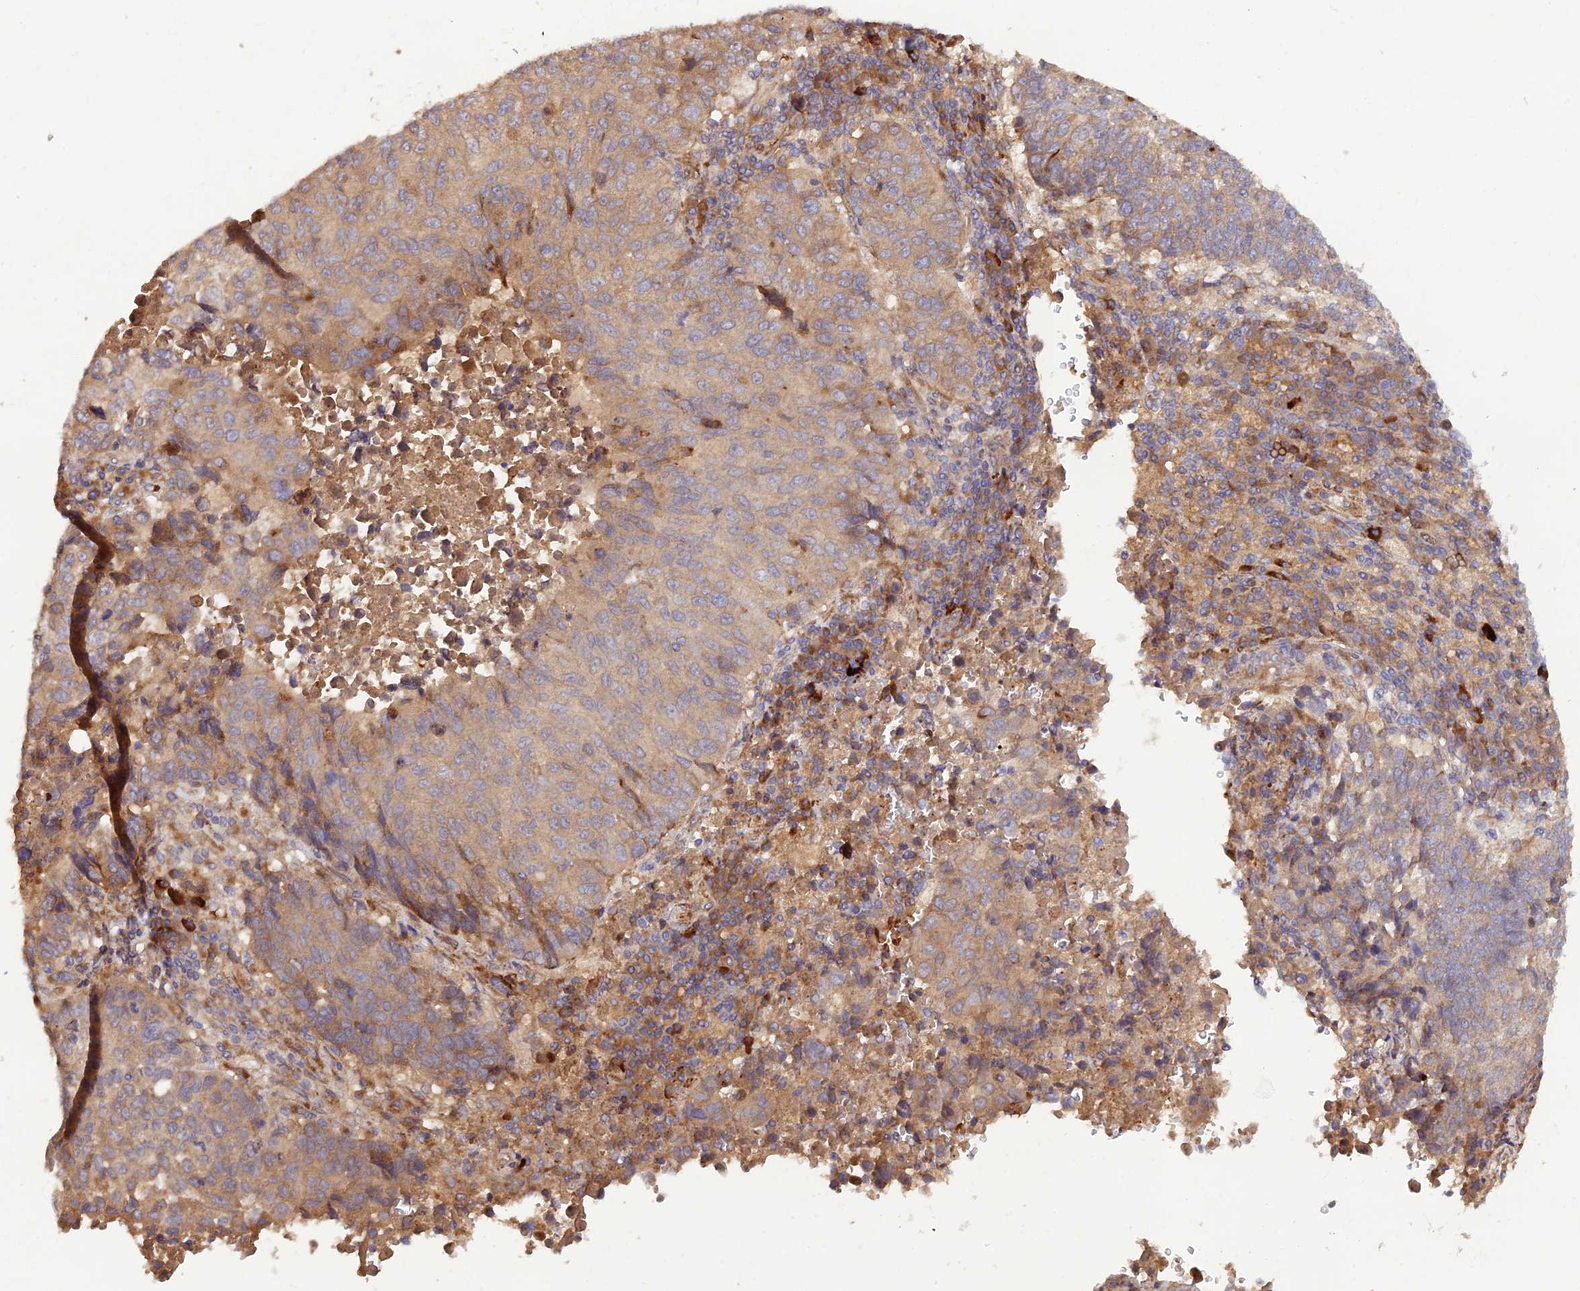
{"staining": {"intensity": "weak", "quantity": "25%-75%", "location": "cytoplasmic/membranous"}, "tissue": "lung cancer", "cell_type": "Tumor cells", "image_type": "cancer", "snomed": [{"axis": "morphology", "description": "Squamous cell carcinoma, NOS"}, {"axis": "topography", "description": "Lung"}], "caption": "This is an image of immunohistochemistry staining of lung cancer (squamous cell carcinoma), which shows weak expression in the cytoplasmic/membranous of tumor cells.", "gene": "GMCL1", "patient": {"sex": "male", "age": 73}}